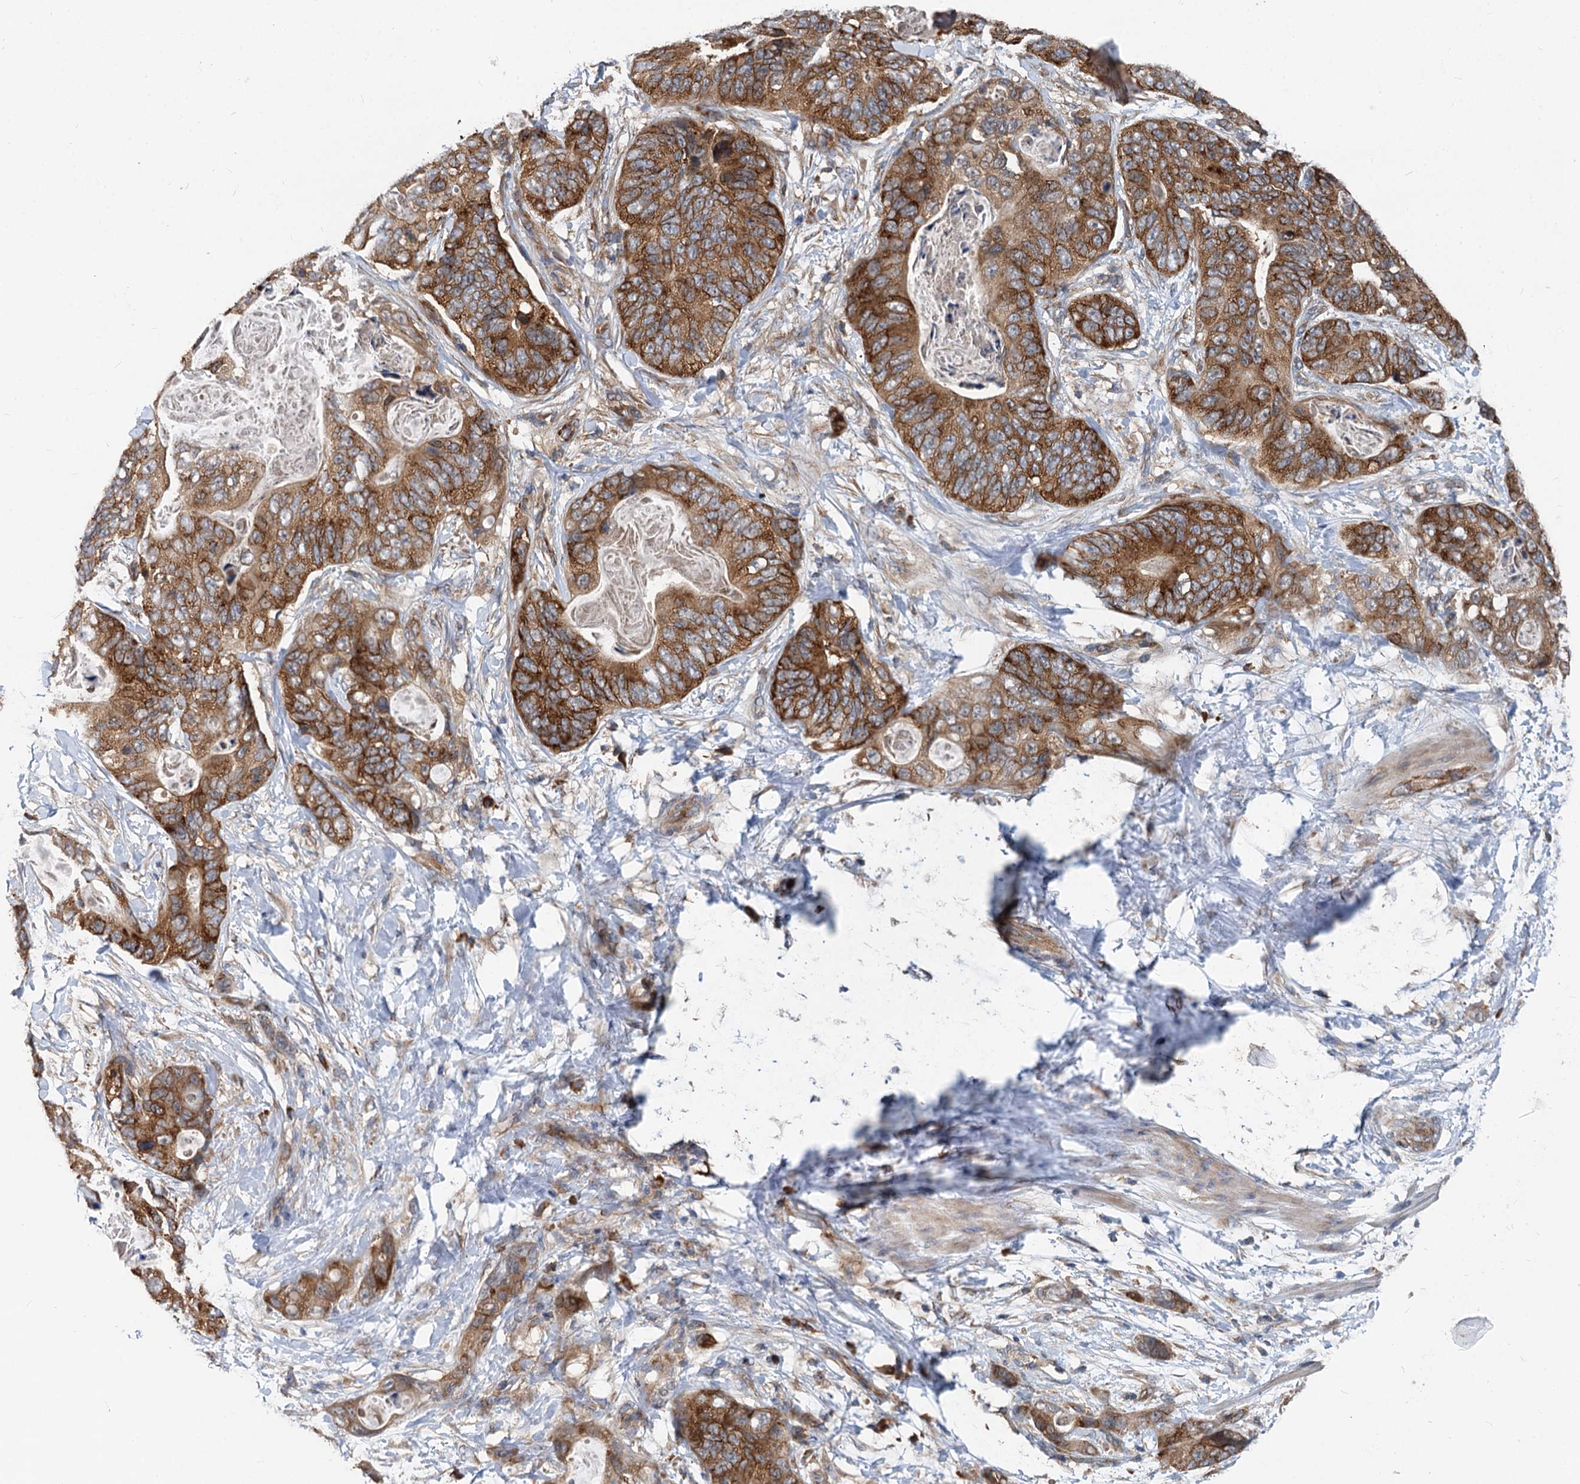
{"staining": {"intensity": "strong", "quantity": ">75%", "location": "cytoplasmic/membranous"}, "tissue": "stomach cancer", "cell_type": "Tumor cells", "image_type": "cancer", "snomed": [{"axis": "morphology", "description": "Adenocarcinoma, NOS"}, {"axis": "topography", "description": "Stomach"}], "caption": "Immunohistochemical staining of stomach cancer (adenocarcinoma) reveals high levels of strong cytoplasmic/membranous expression in approximately >75% of tumor cells.", "gene": "EIF2B2", "patient": {"sex": "female", "age": 89}}